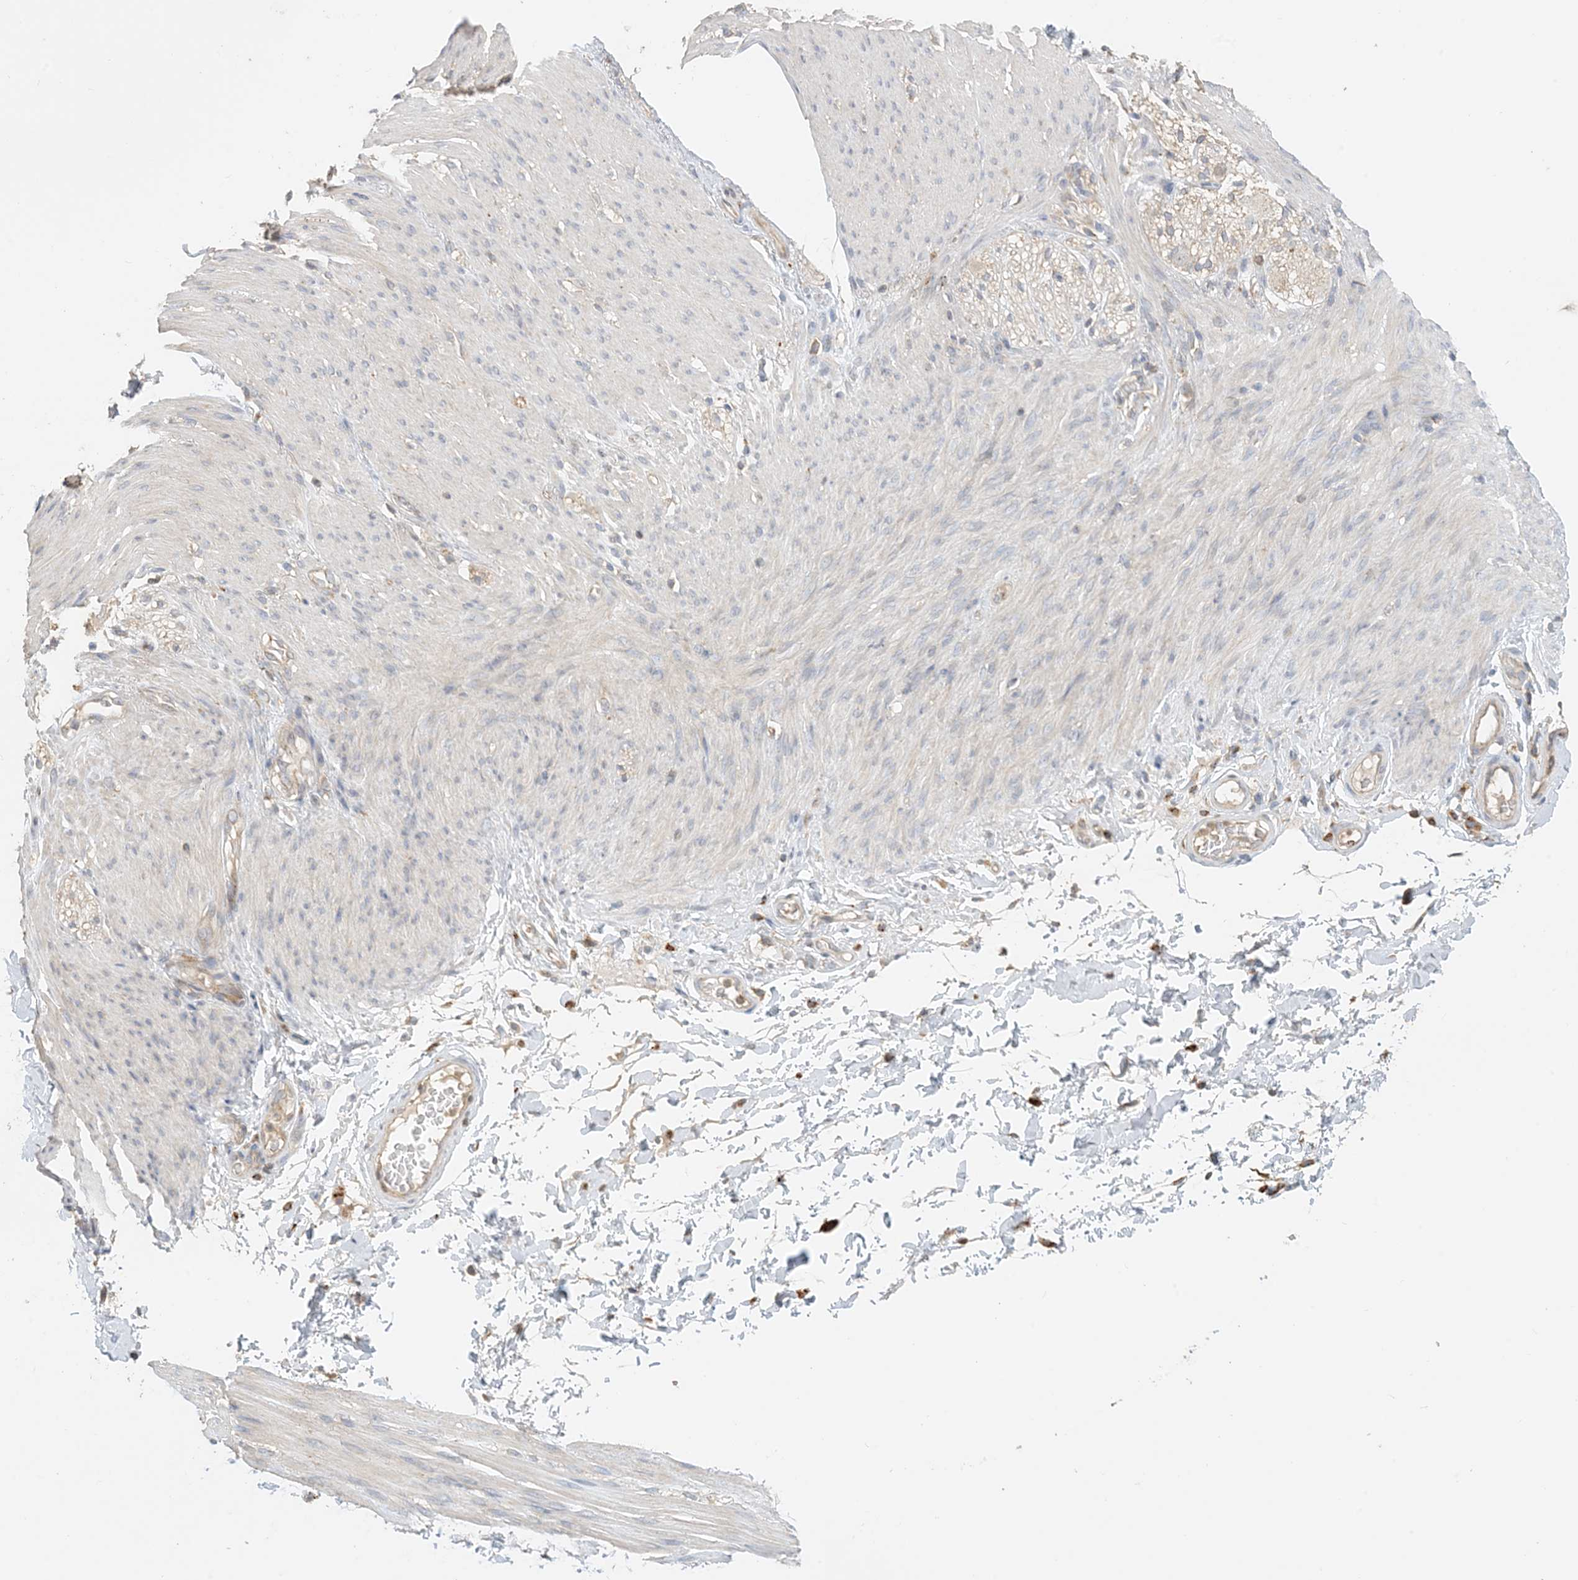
{"staining": {"intensity": "negative", "quantity": "none", "location": "none"}, "tissue": "adipose tissue", "cell_type": "Adipocytes", "image_type": "normal", "snomed": [{"axis": "morphology", "description": "Normal tissue, NOS"}, {"axis": "topography", "description": "Colon"}, {"axis": "topography", "description": "Peripheral nerve tissue"}], "caption": "The histopathology image reveals no staining of adipocytes in normal adipose tissue. Brightfield microscopy of IHC stained with DAB (3,3'-diaminobenzidine) (brown) and hematoxylin (blue), captured at high magnification.", "gene": "SPPL2A", "patient": {"sex": "female", "age": 61}}